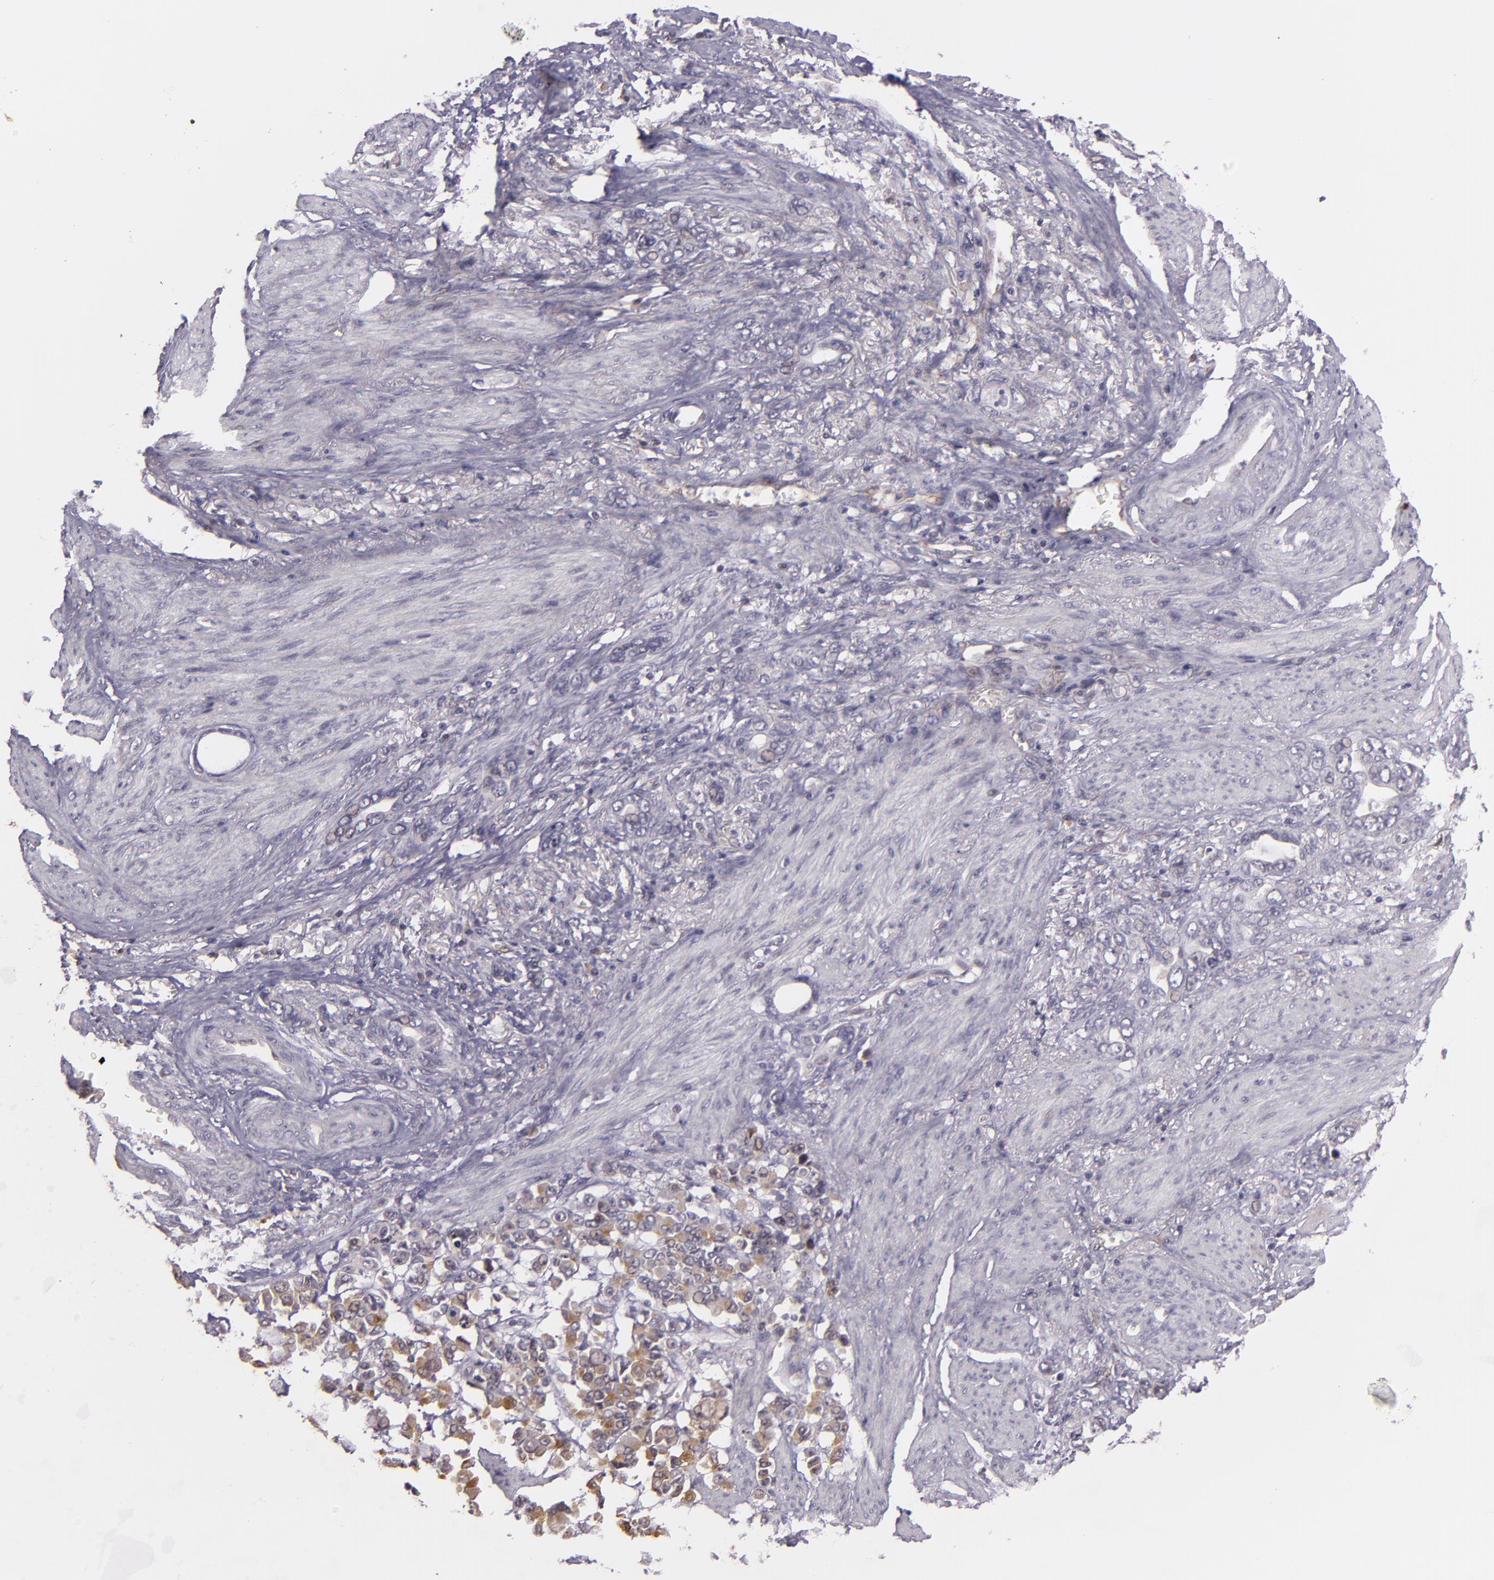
{"staining": {"intensity": "weak", "quantity": "<25%", "location": "cytoplasmic/membranous"}, "tissue": "stomach cancer", "cell_type": "Tumor cells", "image_type": "cancer", "snomed": [{"axis": "morphology", "description": "Adenocarcinoma, NOS"}, {"axis": "topography", "description": "Stomach"}], "caption": "A micrograph of human adenocarcinoma (stomach) is negative for staining in tumor cells.", "gene": "SYTL4", "patient": {"sex": "male", "age": 78}}